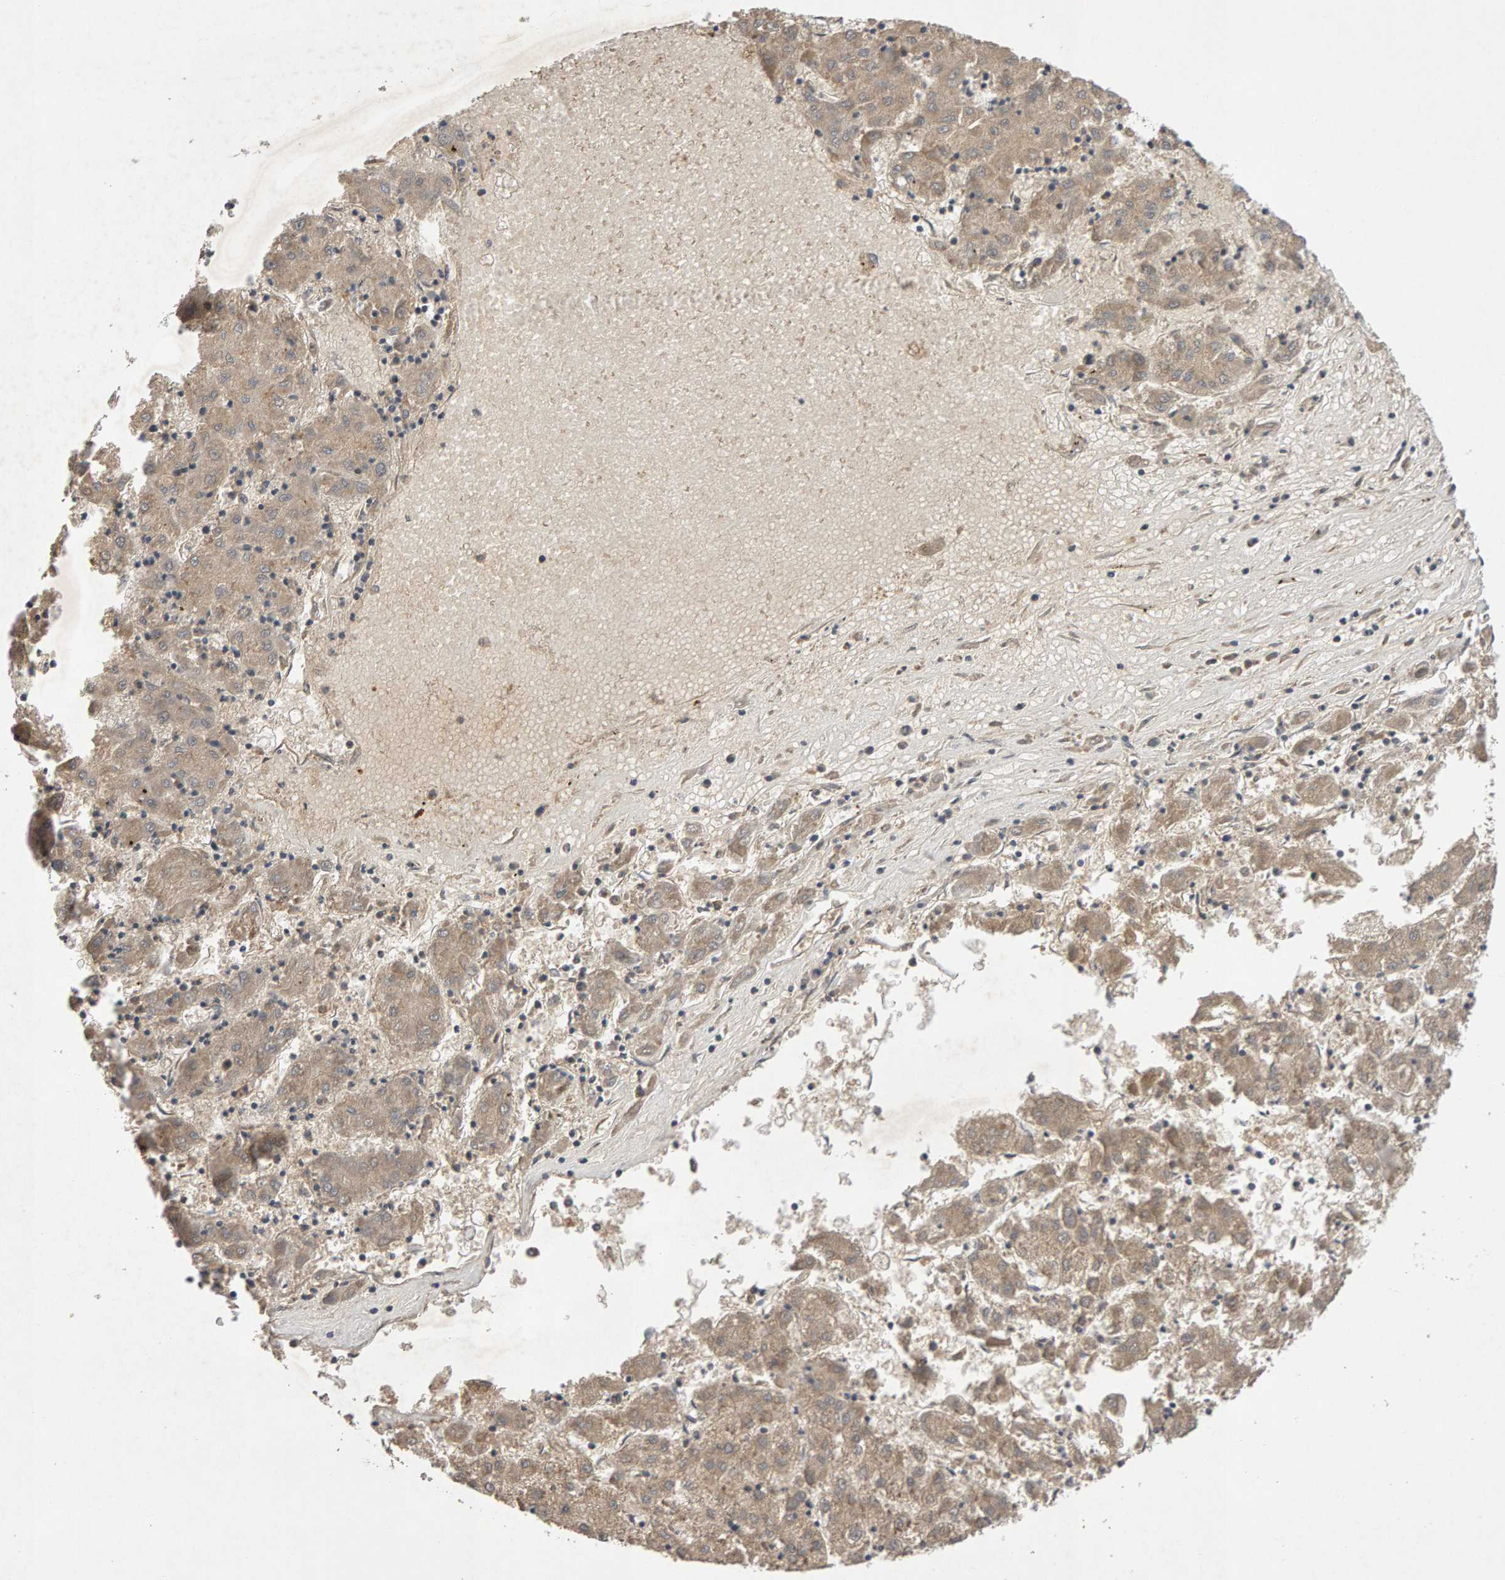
{"staining": {"intensity": "moderate", "quantity": ">75%", "location": "cytoplasmic/membranous"}, "tissue": "liver cancer", "cell_type": "Tumor cells", "image_type": "cancer", "snomed": [{"axis": "morphology", "description": "Carcinoma, Hepatocellular, NOS"}, {"axis": "topography", "description": "Liver"}], "caption": "This image reveals IHC staining of liver hepatocellular carcinoma, with medium moderate cytoplasmic/membranous staining in approximately >75% of tumor cells.", "gene": "RNF19A", "patient": {"sex": "male", "age": 72}}